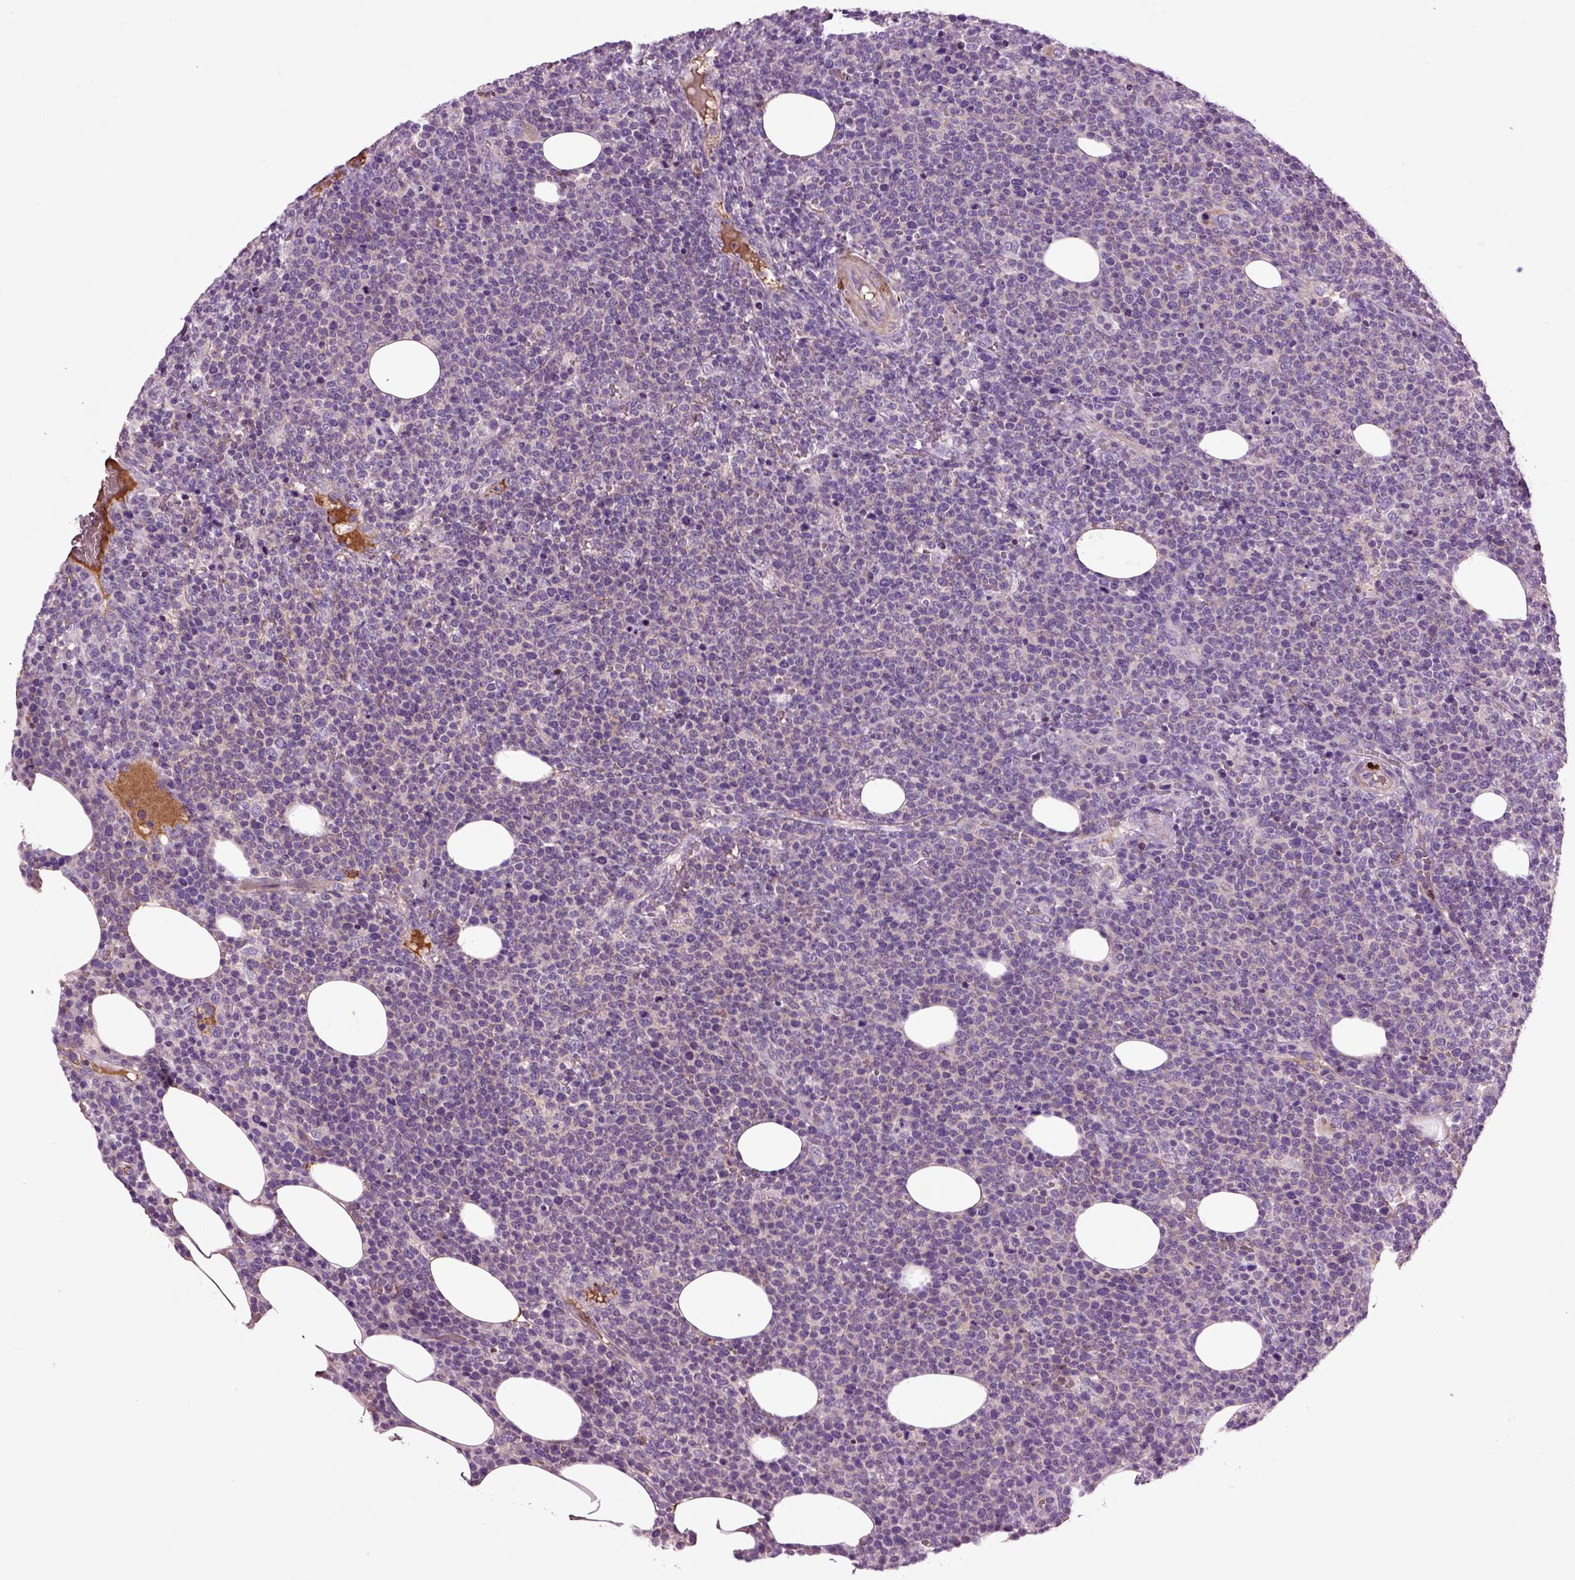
{"staining": {"intensity": "negative", "quantity": "none", "location": "none"}, "tissue": "lymphoma", "cell_type": "Tumor cells", "image_type": "cancer", "snomed": [{"axis": "morphology", "description": "Malignant lymphoma, non-Hodgkin's type, High grade"}, {"axis": "topography", "description": "Lymph node"}], "caption": "DAB immunohistochemical staining of malignant lymphoma, non-Hodgkin's type (high-grade) exhibits no significant staining in tumor cells. The staining was performed using DAB (3,3'-diaminobenzidine) to visualize the protein expression in brown, while the nuclei were stained in blue with hematoxylin (Magnification: 20x).", "gene": "SPON1", "patient": {"sex": "male", "age": 61}}